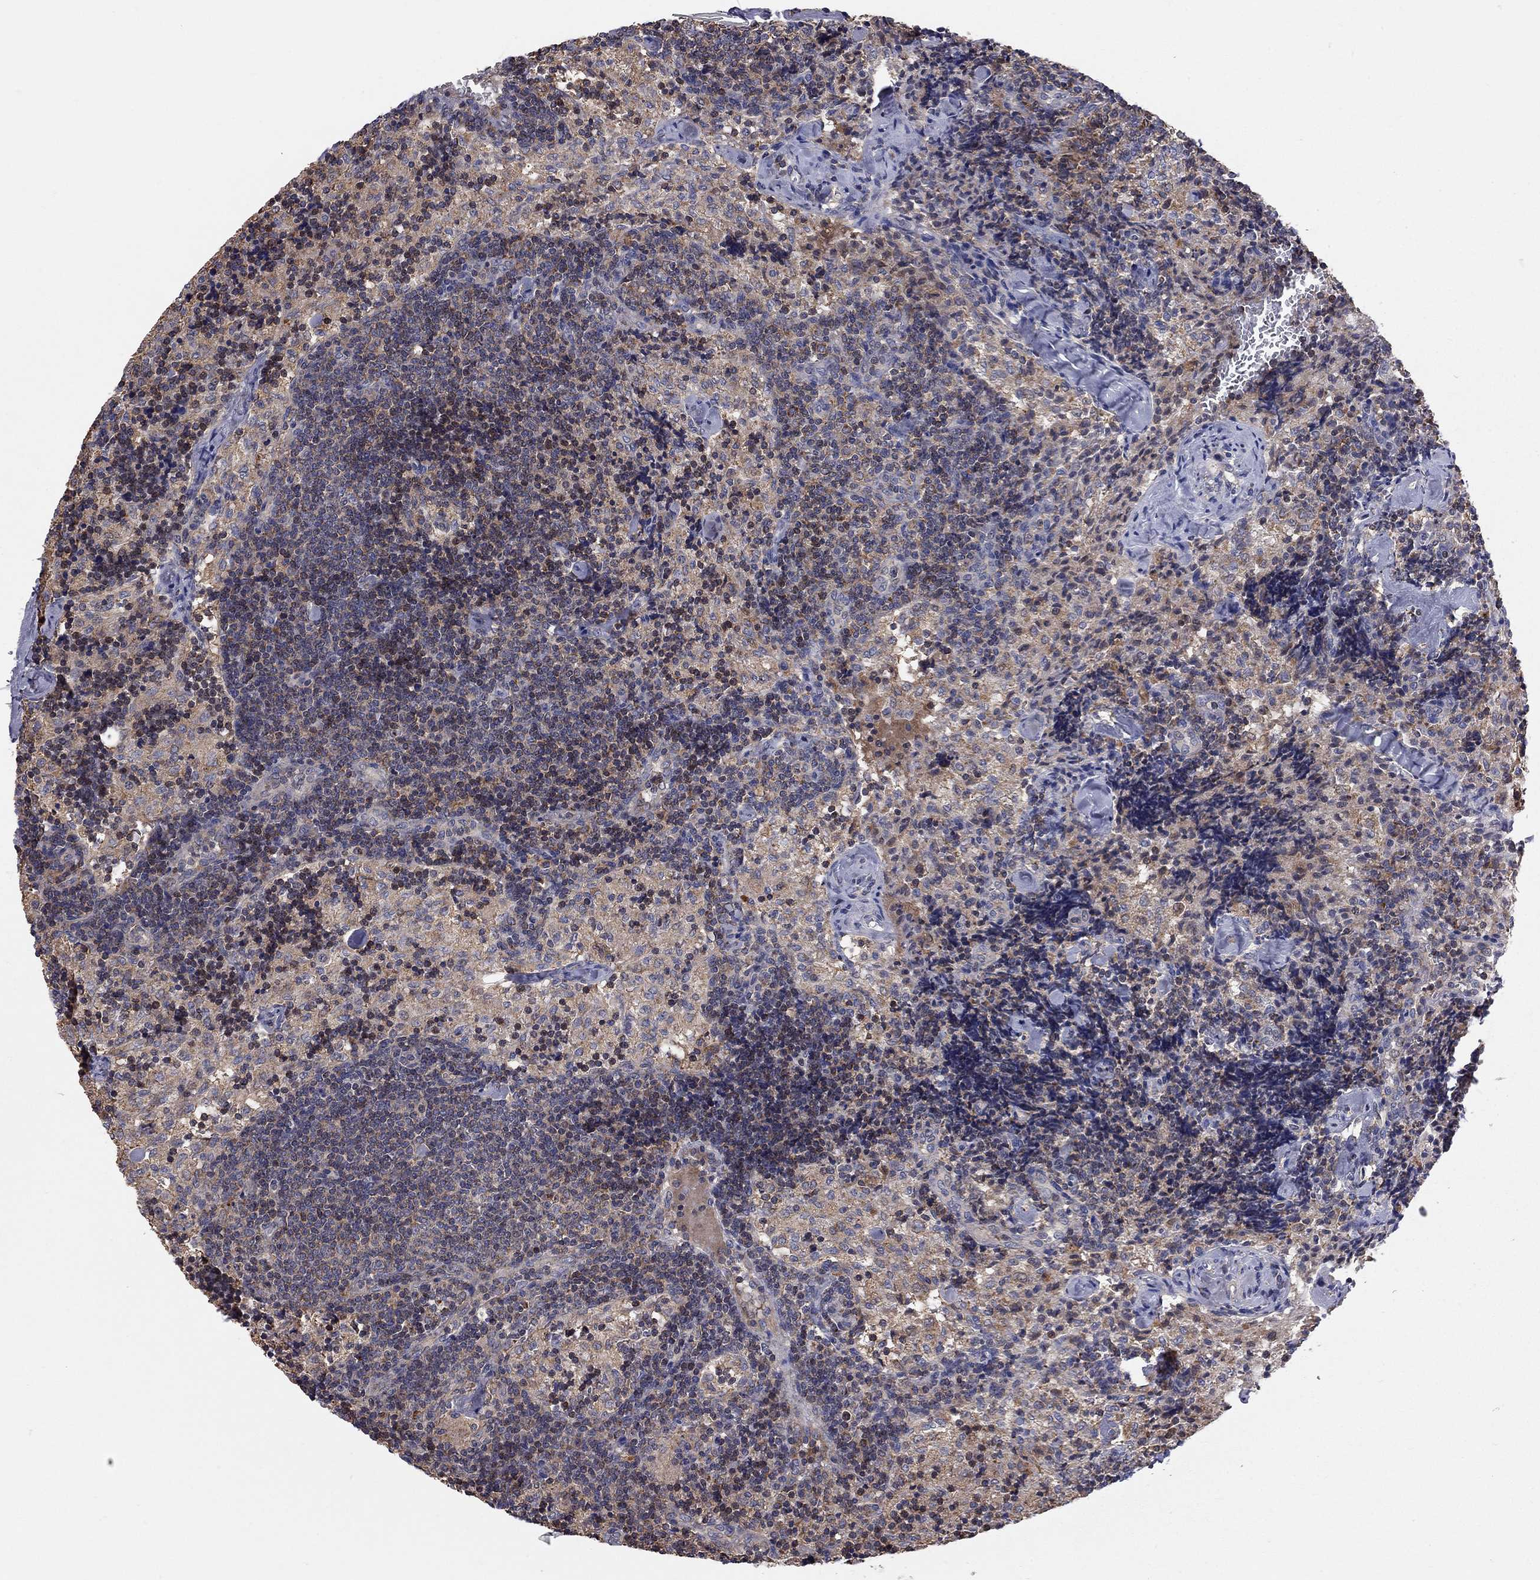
{"staining": {"intensity": "negative", "quantity": "none", "location": "none"}, "tissue": "lymph node", "cell_type": "Germinal center cells", "image_type": "normal", "snomed": [{"axis": "morphology", "description": "Normal tissue, NOS"}, {"axis": "topography", "description": "Lymph node"}], "caption": "This is an immunohistochemistry (IHC) image of normal human lymph node. There is no expression in germinal center cells.", "gene": "KANSL1L", "patient": {"sex": "female", "age": 52}}